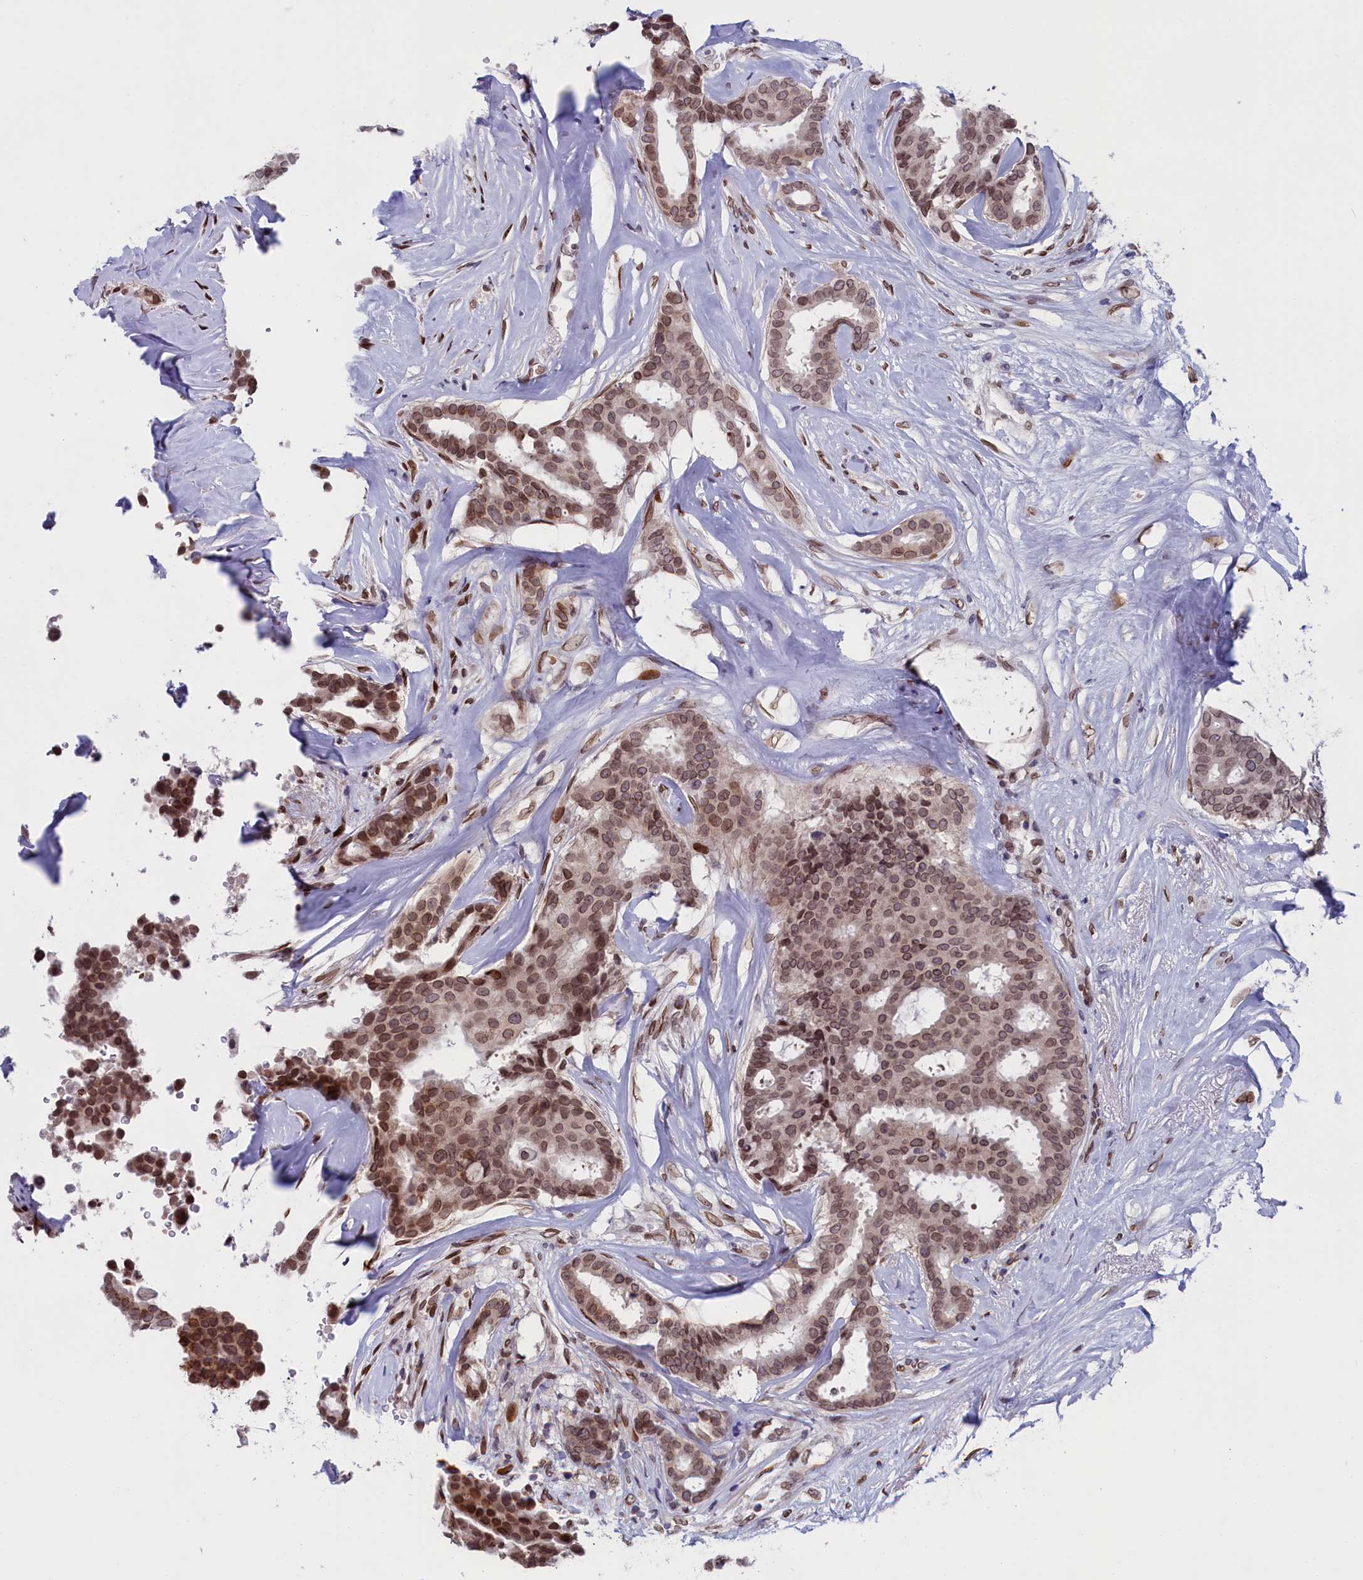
{"staining": {"intensity": "moderate", "quantity": ">75%", "location": "cytoplasmic/membranous,nuclear"}, "tissue": "breast cancer", "cell_type": "Tumor cells", "image_type": "cancer", "snomed": [{"axis": "morphology", "description": "Duct carcinoma"}, {"axis": "topography", "description": "Breast"}], "caption": "IHC of breast cancer (infiltrating ductal carcinoma) exhibits medium levels of moderate cytoplasmic/membranous and nuclear staining in approximately >75% of tumor cells.", "gene": "GPSM1", "patient": {"sex": "female", "age": 75}}